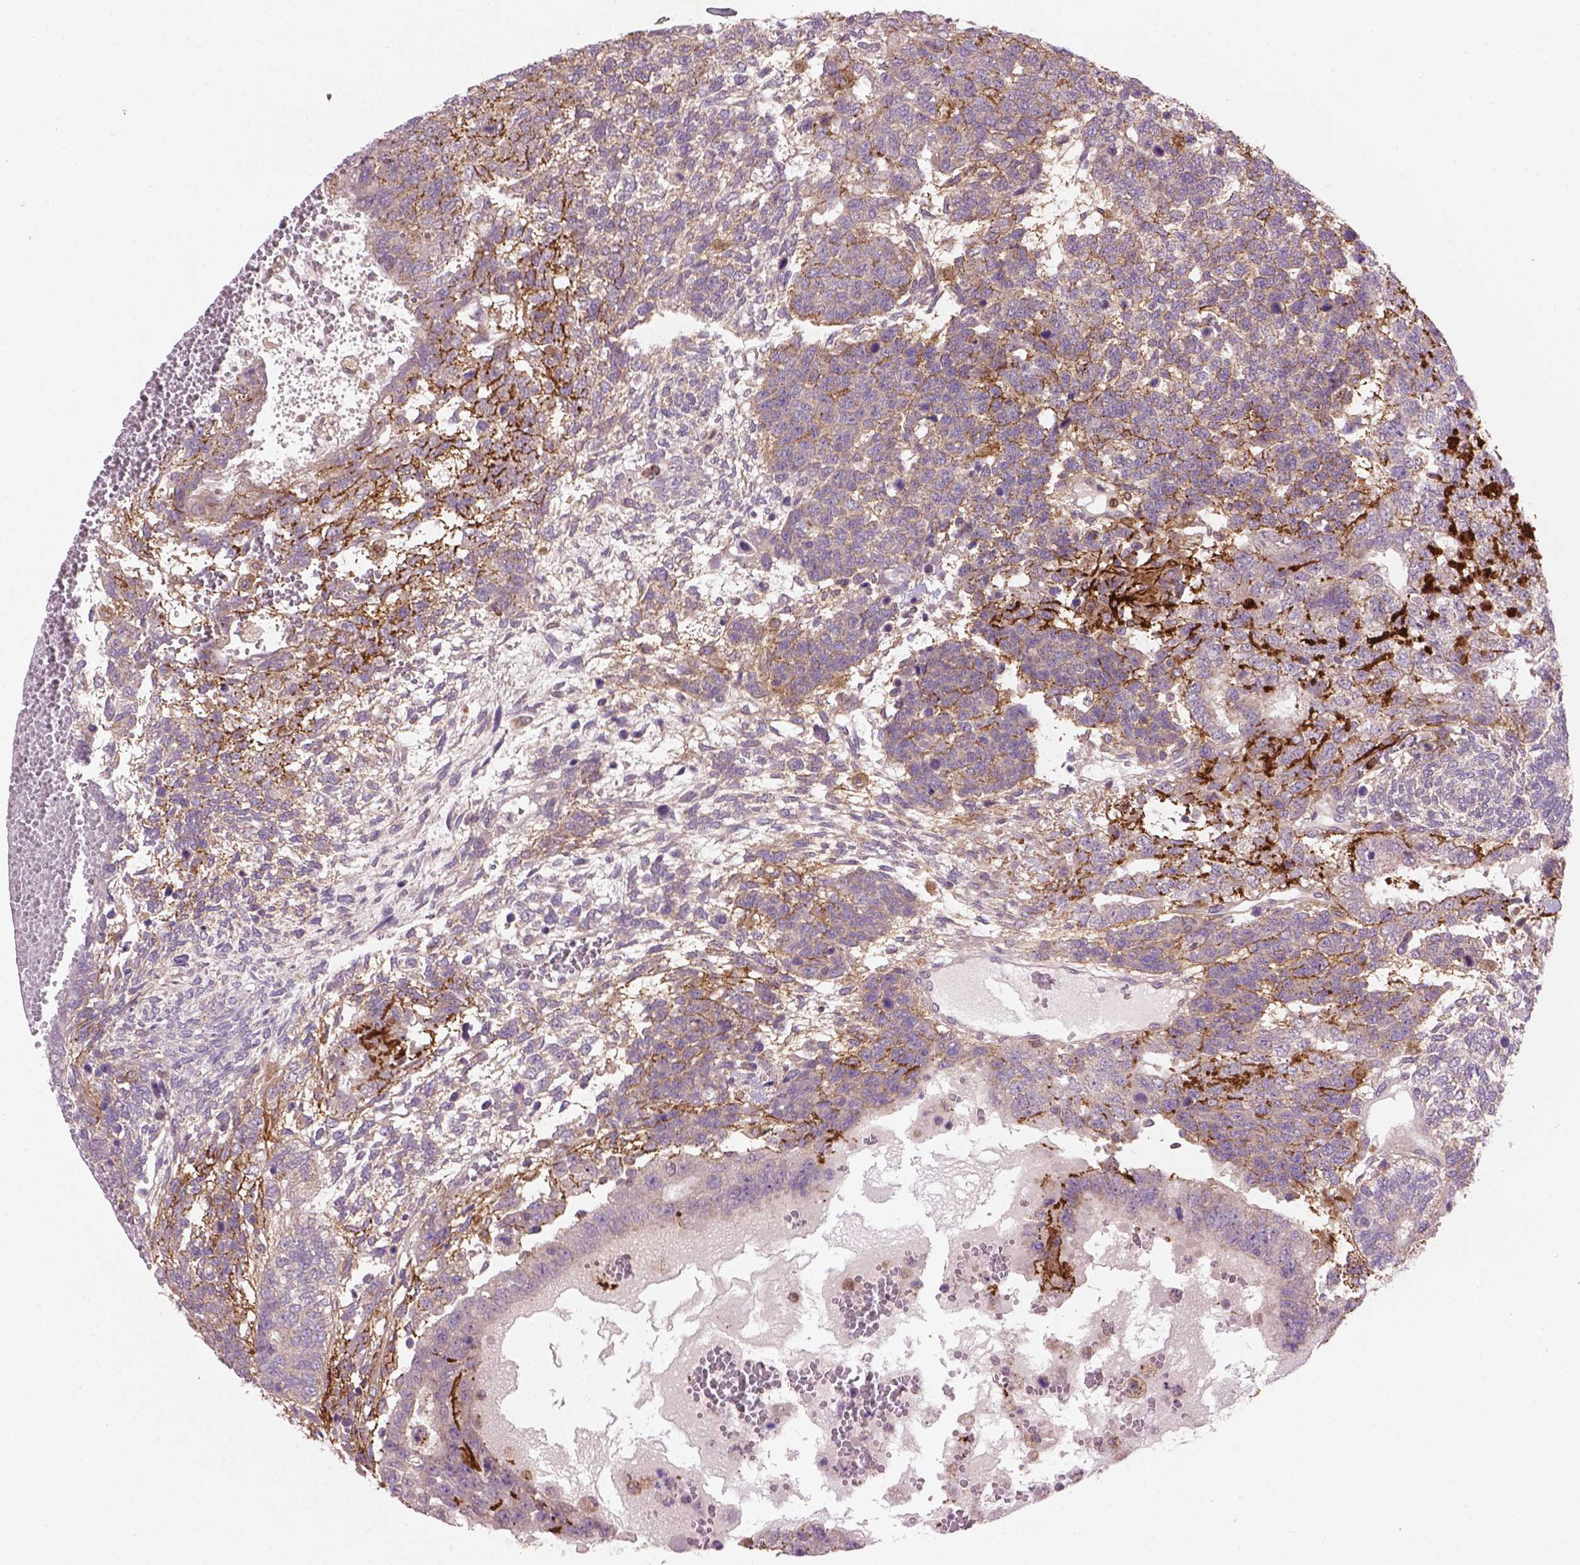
{"staining": {"intensity": "negative", "quantity": "none", "location": "none"}, "tissue": "testis cancer", "cell_type": "Tumor cells", "image_type": "cancer", "snomed": [{"axis": "morphology", "description": "Normal tissue, NOS"}, {"axis": "morphology", "description": "Carcinoma, Embryonal, NOS"}, {"axis": "topography", "description": "Testis"}, {"axis": "topography", "description": "Epididymis"}], "caption": "Immunohistochemistry (IHC) image of neoplastic tissue: human testis embryonal carcinoma stained with DAB (3,3'-diaminobenzidine) shows no significant protein positivity in tumor cells. (Immunohistochemistry, brightfield microscopy, high magnification).", "gene": "LRRC3C", "patient": {"sex": "male", "age": 23}}